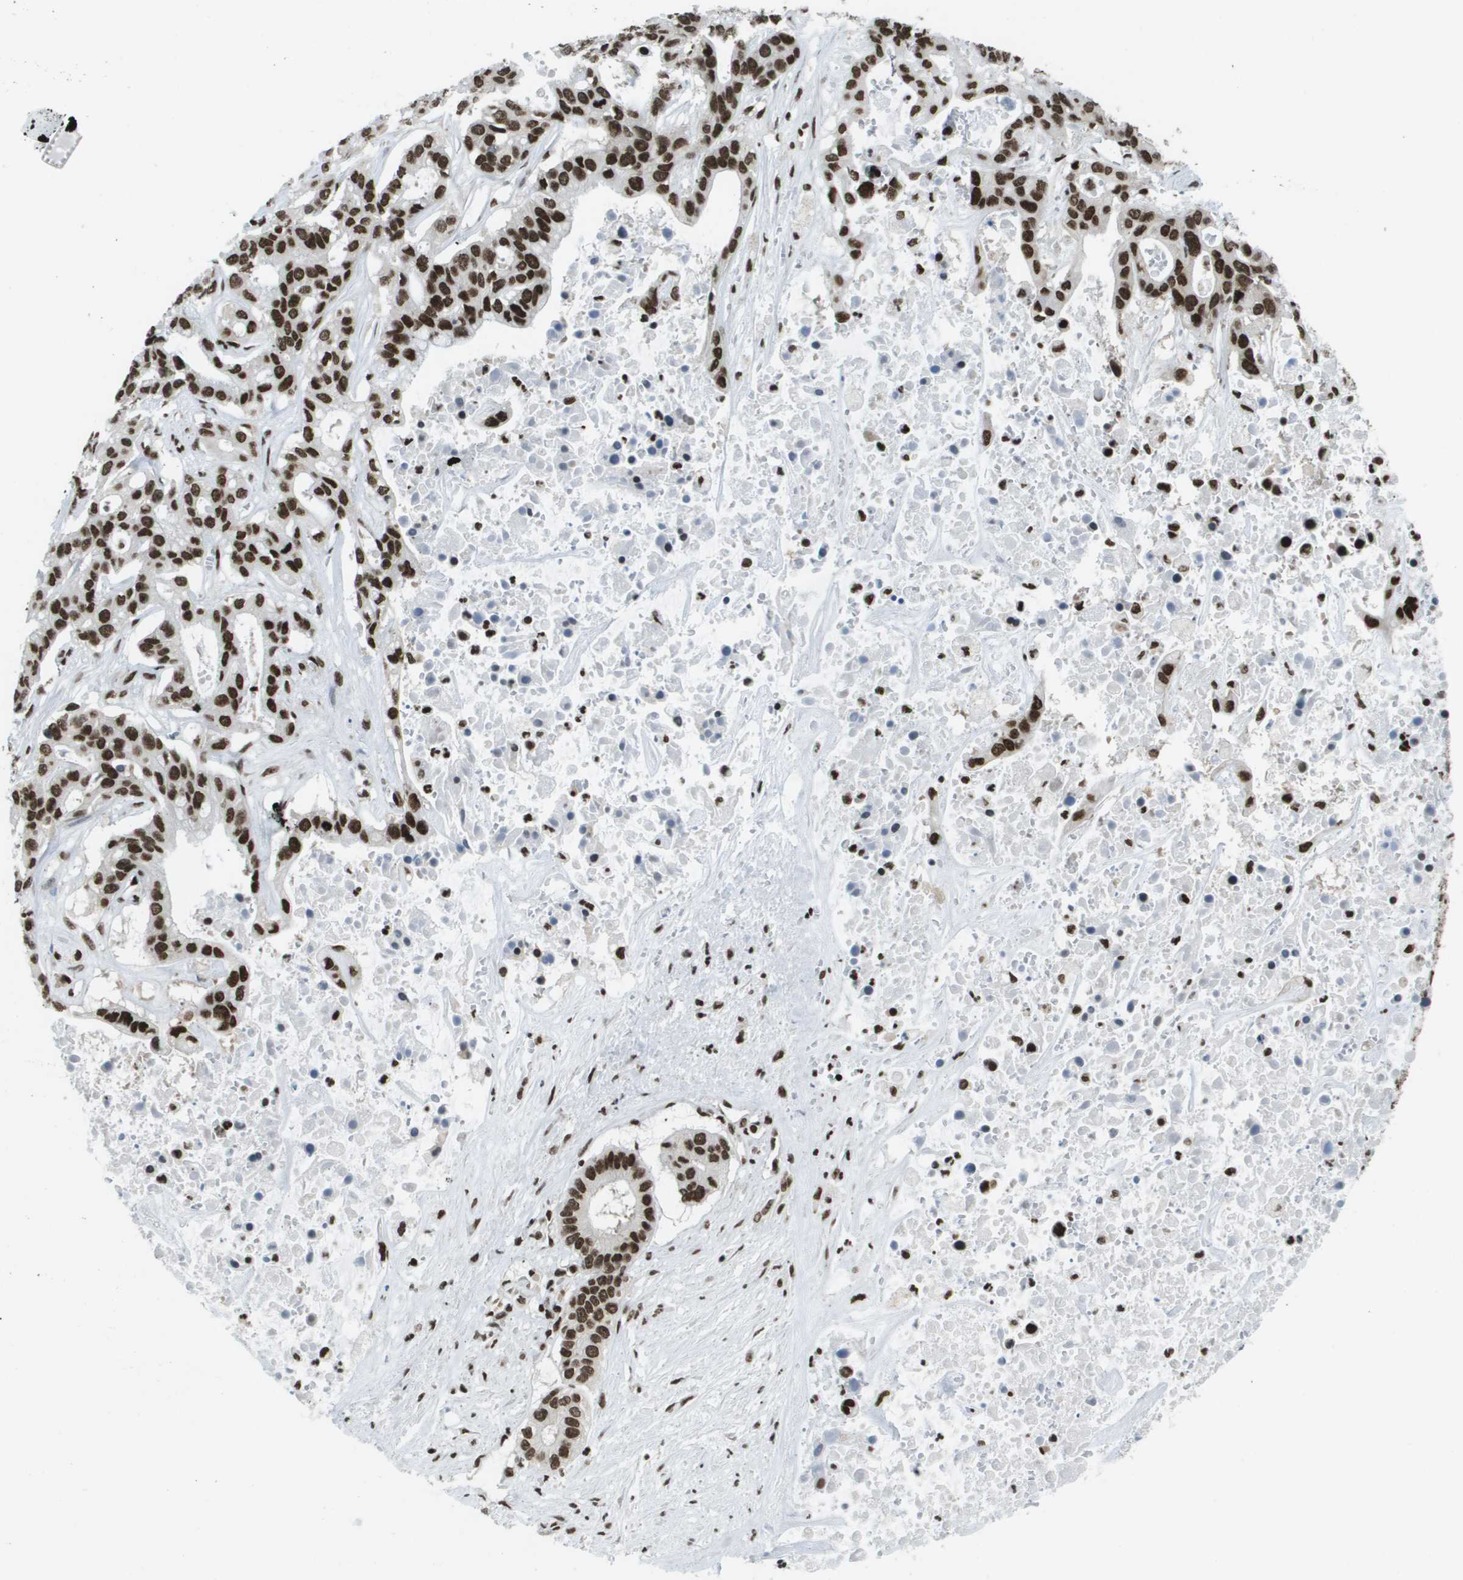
{"staining": {"intensity": "strong", "quantity": ">75%", "location": "nuclear"}, "tissue": "liver cancer", "cell_type": "Tumor cells", "image_type": "cancer", "snomed": [{"axis": "morphology", "description": "Cholangiocarcinoma"}, {"axis": "topography", "description": "Liver"}], "caption": "IHC photomicrograph of neoplastic tissue: human liver cancer (cholangiocarcinoma) stained using IHC reveals high levels of strong protein expression localized specifically in the nuclear of tumor cells, appearing as a nuclear brown color.", "gene": "GLYR1", "patient": {"sex": "female", "age": 65}}